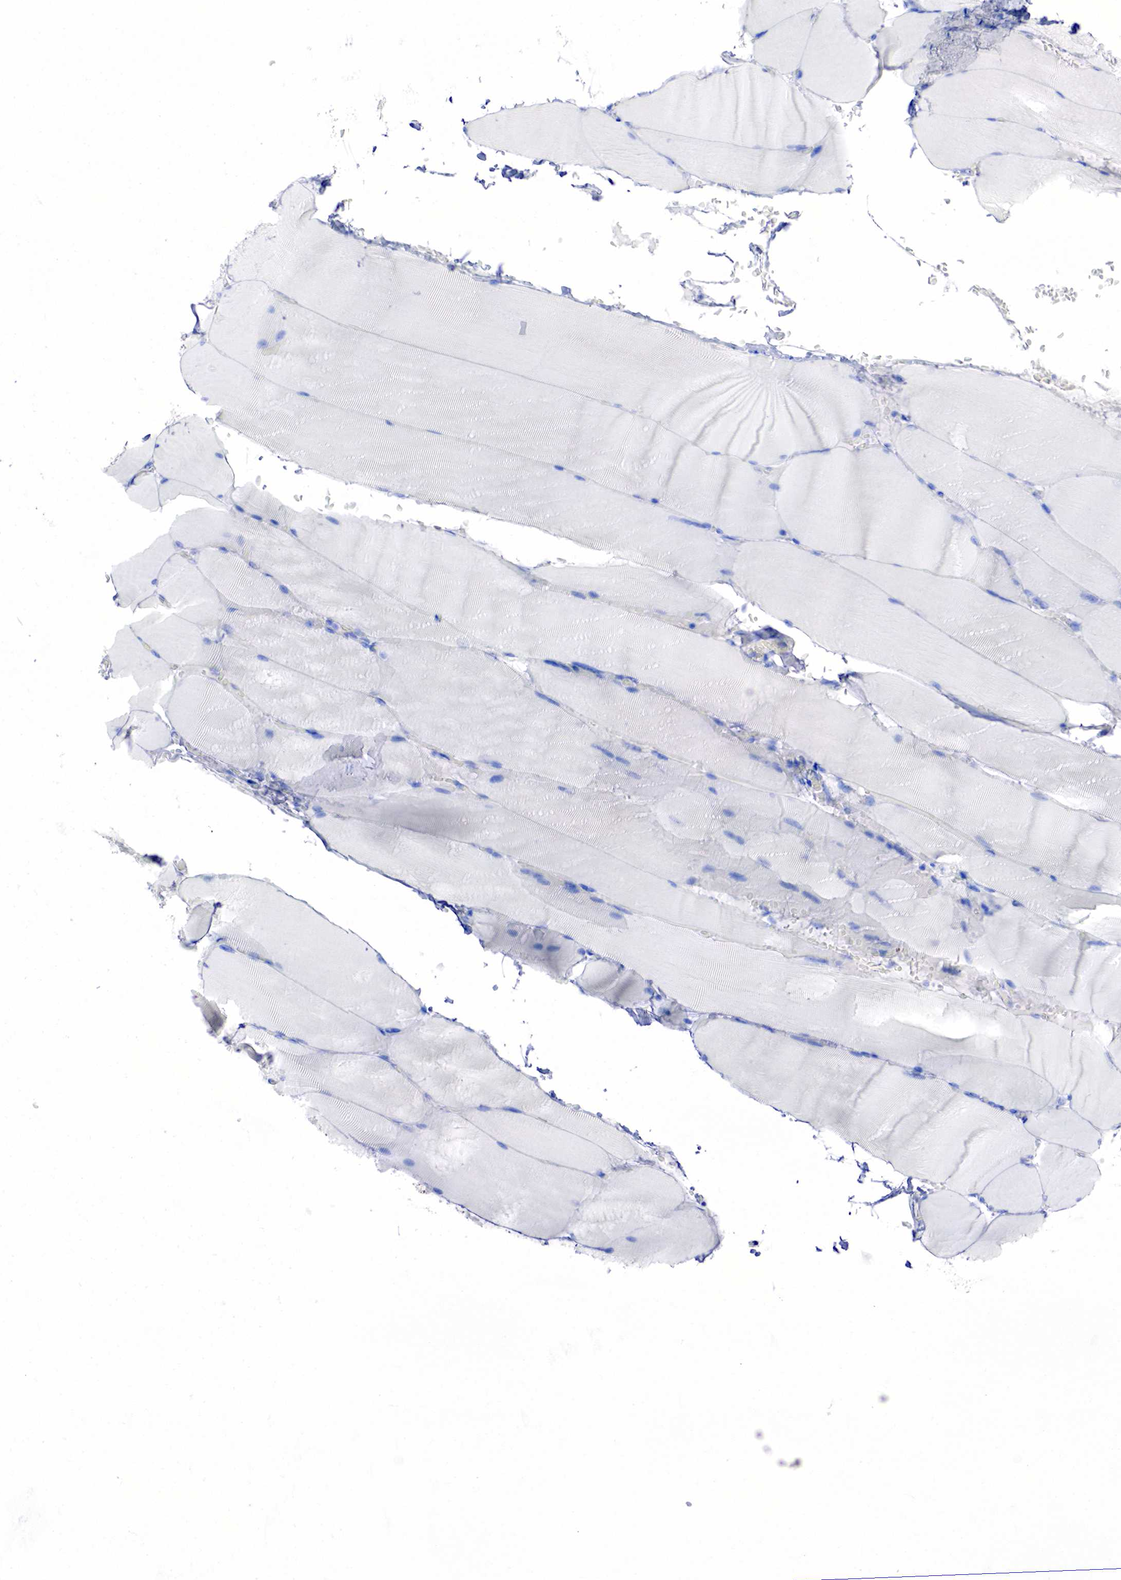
{"staining": {"intensity": "negative", "quantity": "none", "location": "none"}, "tissue": "skeletal muscle", "cell_type": "Myocytes", "image_type": "normal", "snomed": [{"axis": "morphology", "description": "Normal tissue, NOS"}, {"axis": "topography", "description": "Skeletal muscle"}], "caption": "Human skeletal muscle stained for a protein using immunohistochemistry (IHC) exhibits no positivity in myocytes.", "gene": "CHGA", "patient": {"sex": "male", "age": 71}}